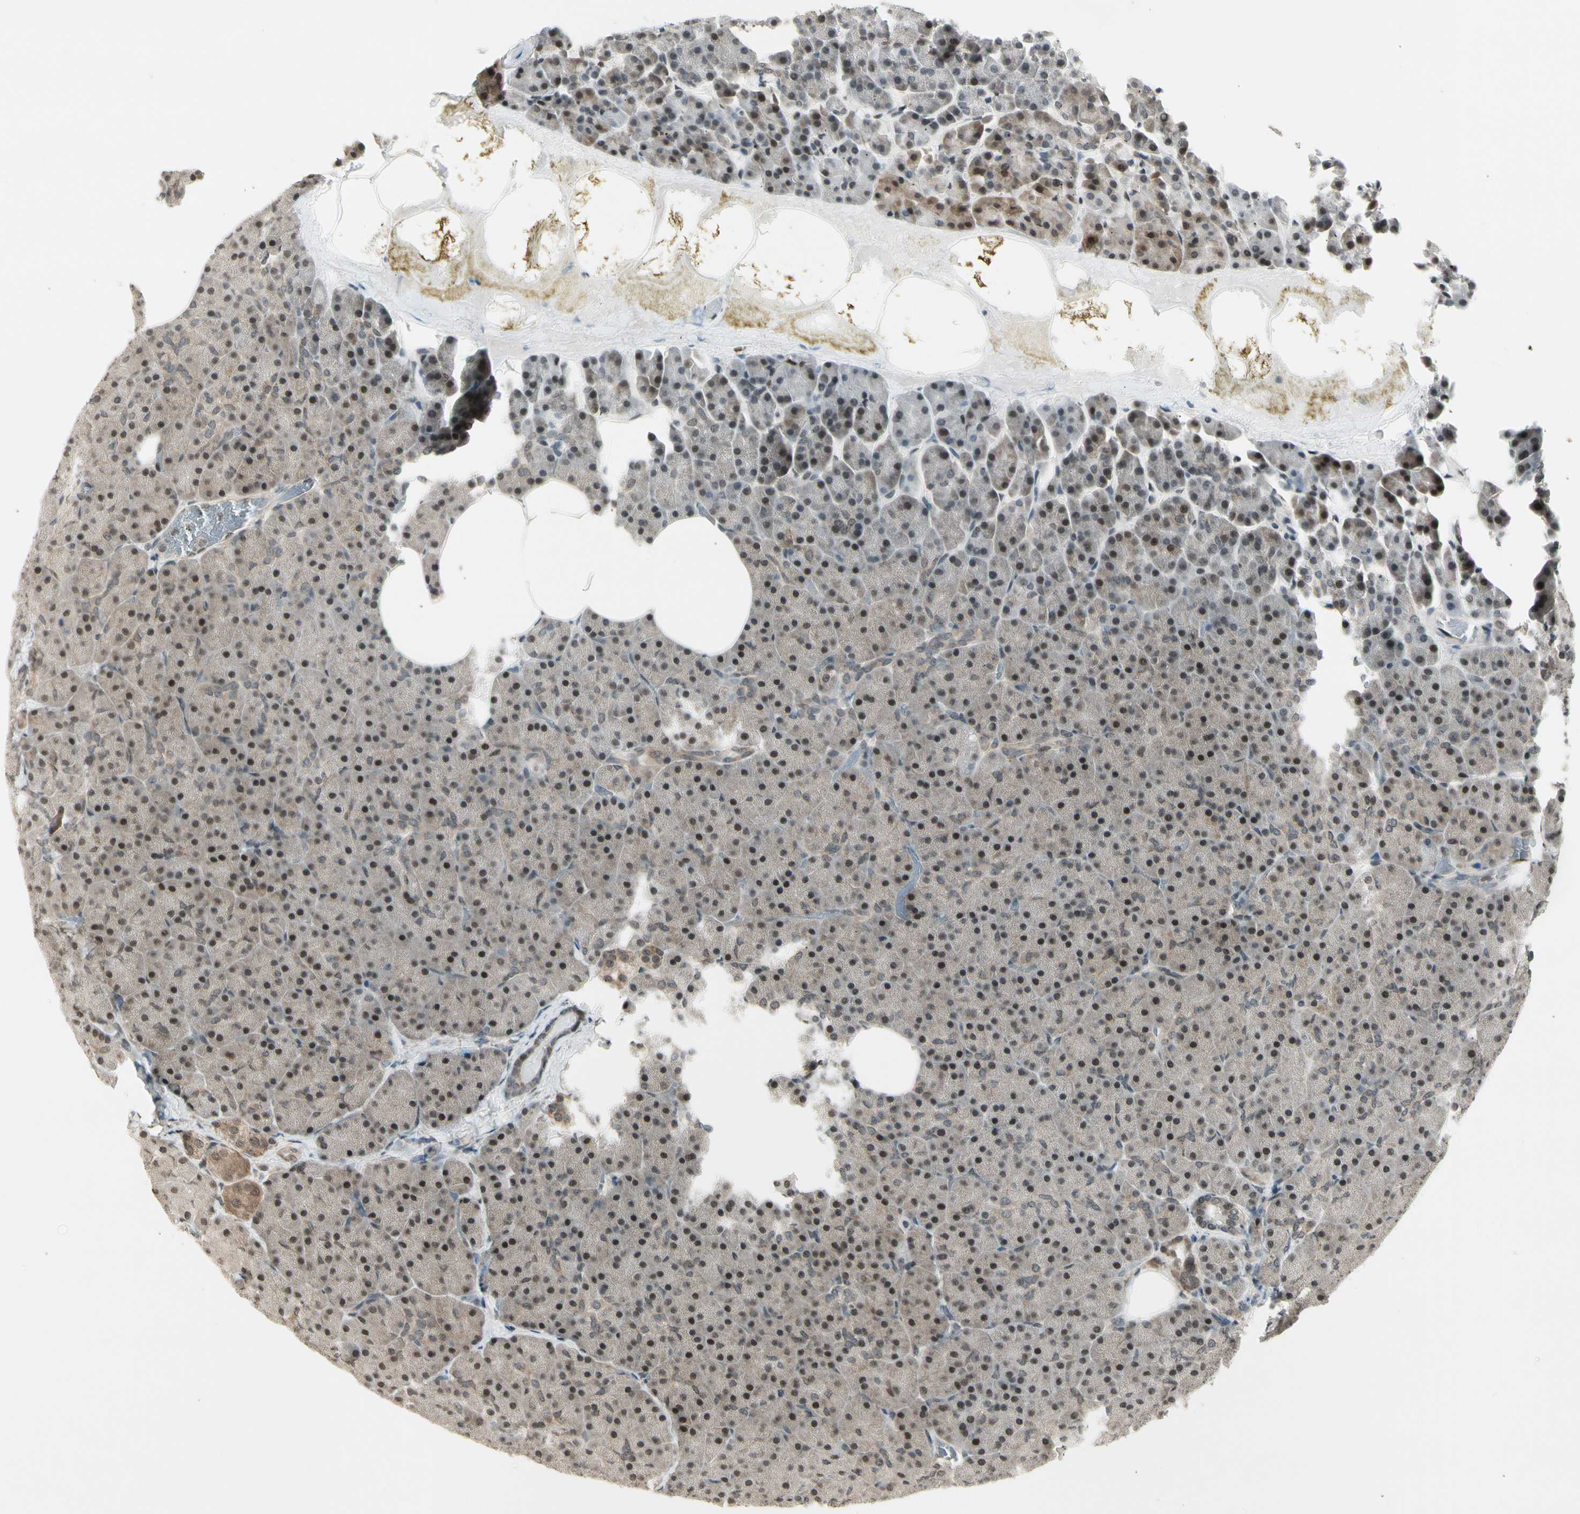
{"staining": {"intensity": "moderate", "quantity": ">75%", "location": "cytoplasmic/membranous,nuclear"}, "tissue": "pancreas", "cell_type": "Exocrine glandular cells", "image_type": "normal", "snomed": [{"axis": "morphology", "description": "Normal tissue, NOS"}, {"axis": "topography", "description": "Pancreas"}], "caption": "Exocrine glandular cells reveal medium levels of moderate cytoplasmic/membranous,nuclear staining in approximately >75% of cells in unremarkable human pancreas.", "gene": "SMN2", "patient": {"sex": "female", "age": 35}}